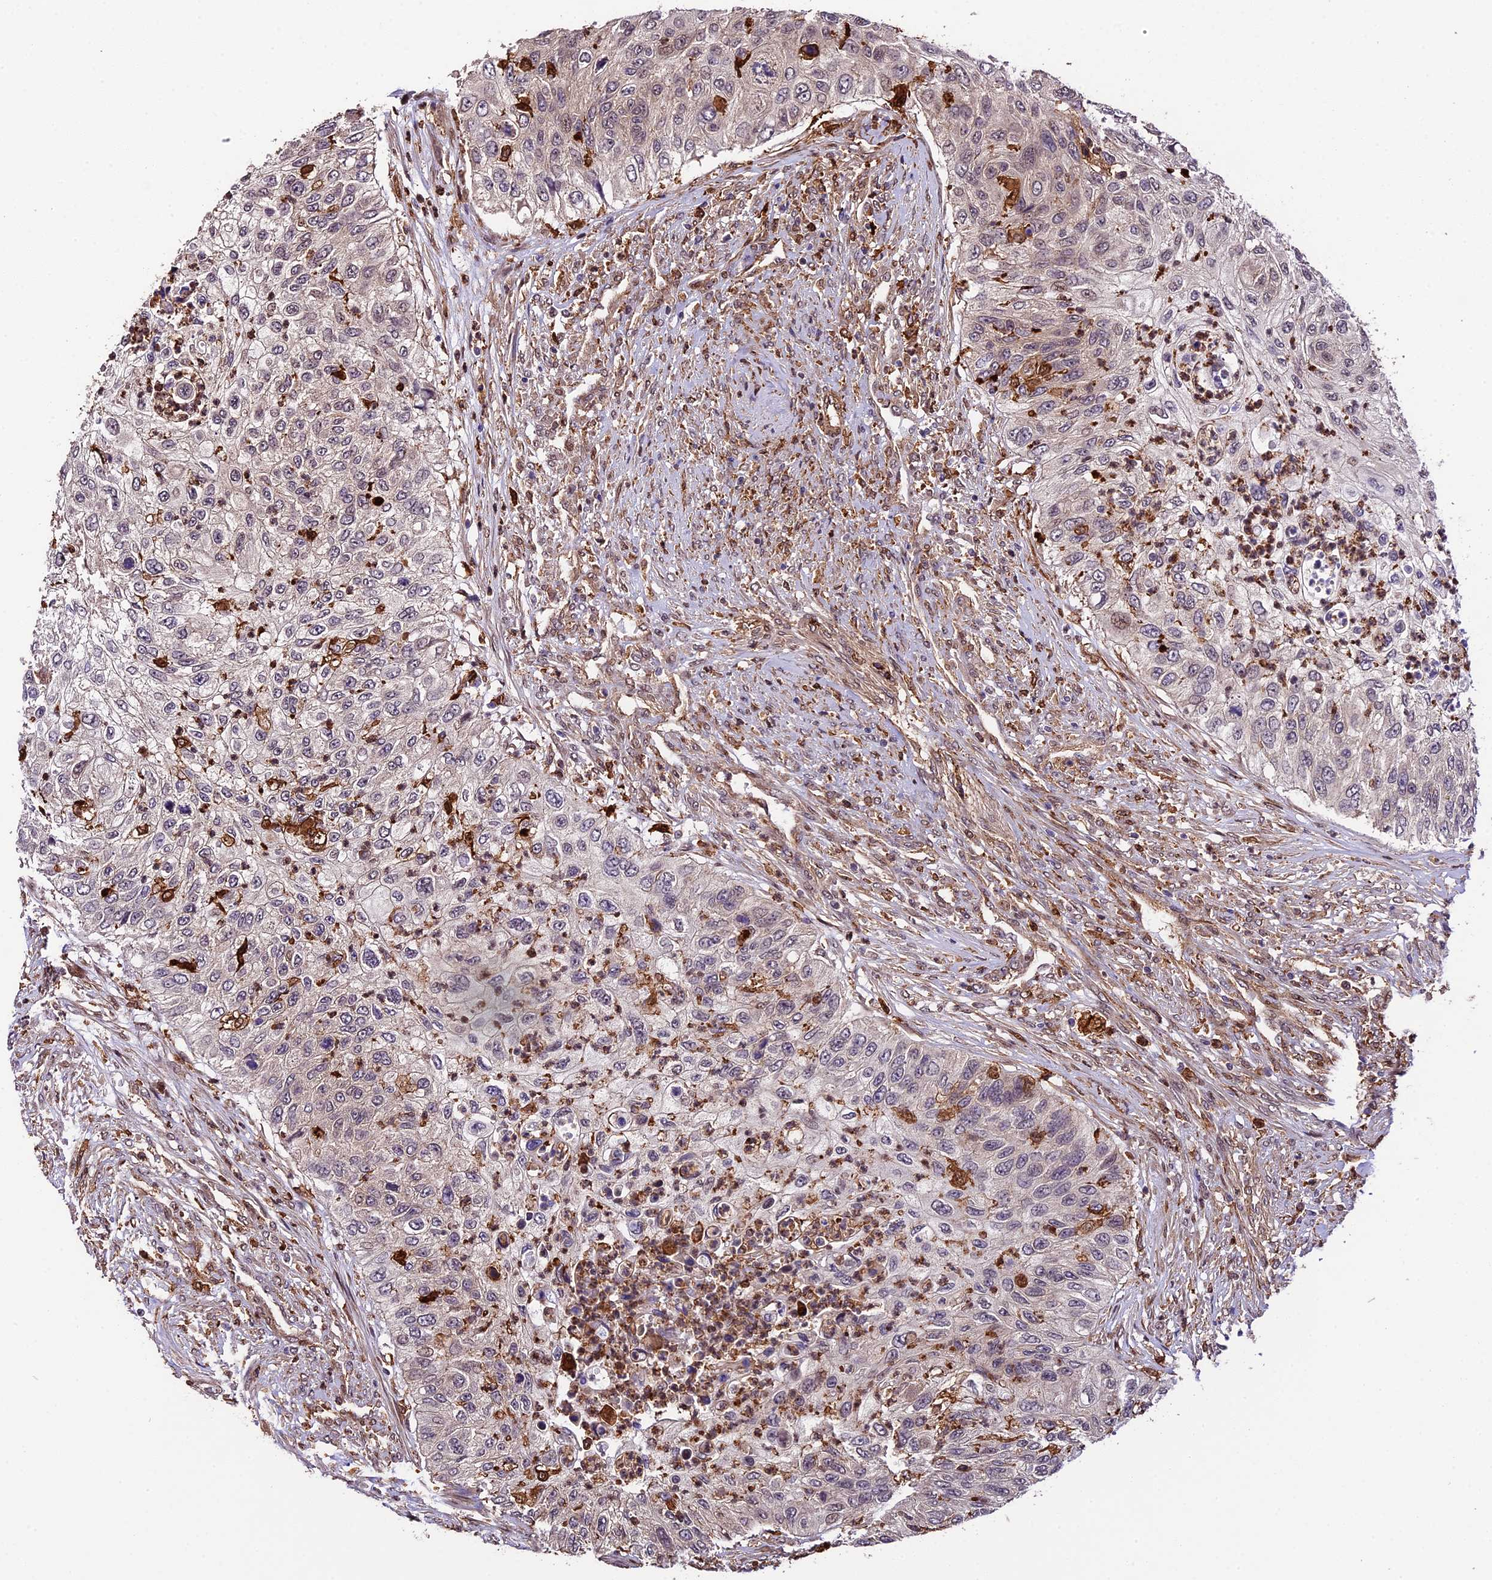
{"staining": {"intensity": "negative", "quantity": "none", "location": "none"}, "tissue": "urothelial cancer", "cell_type": "Tumor cells", "image_type": "cancer", "snomed": [{"axis": "morphology", "description": "Urothelial carcinoma, High grade"}, {"axis": "topography", "description": "Urinary bladder"}], "caption": "Immunohistochemical staining of urothelial cancer shows no significant positivity in tumor cells.", "gene": "HERPUD1", "patient": {"sex": "female", "age": 60}}